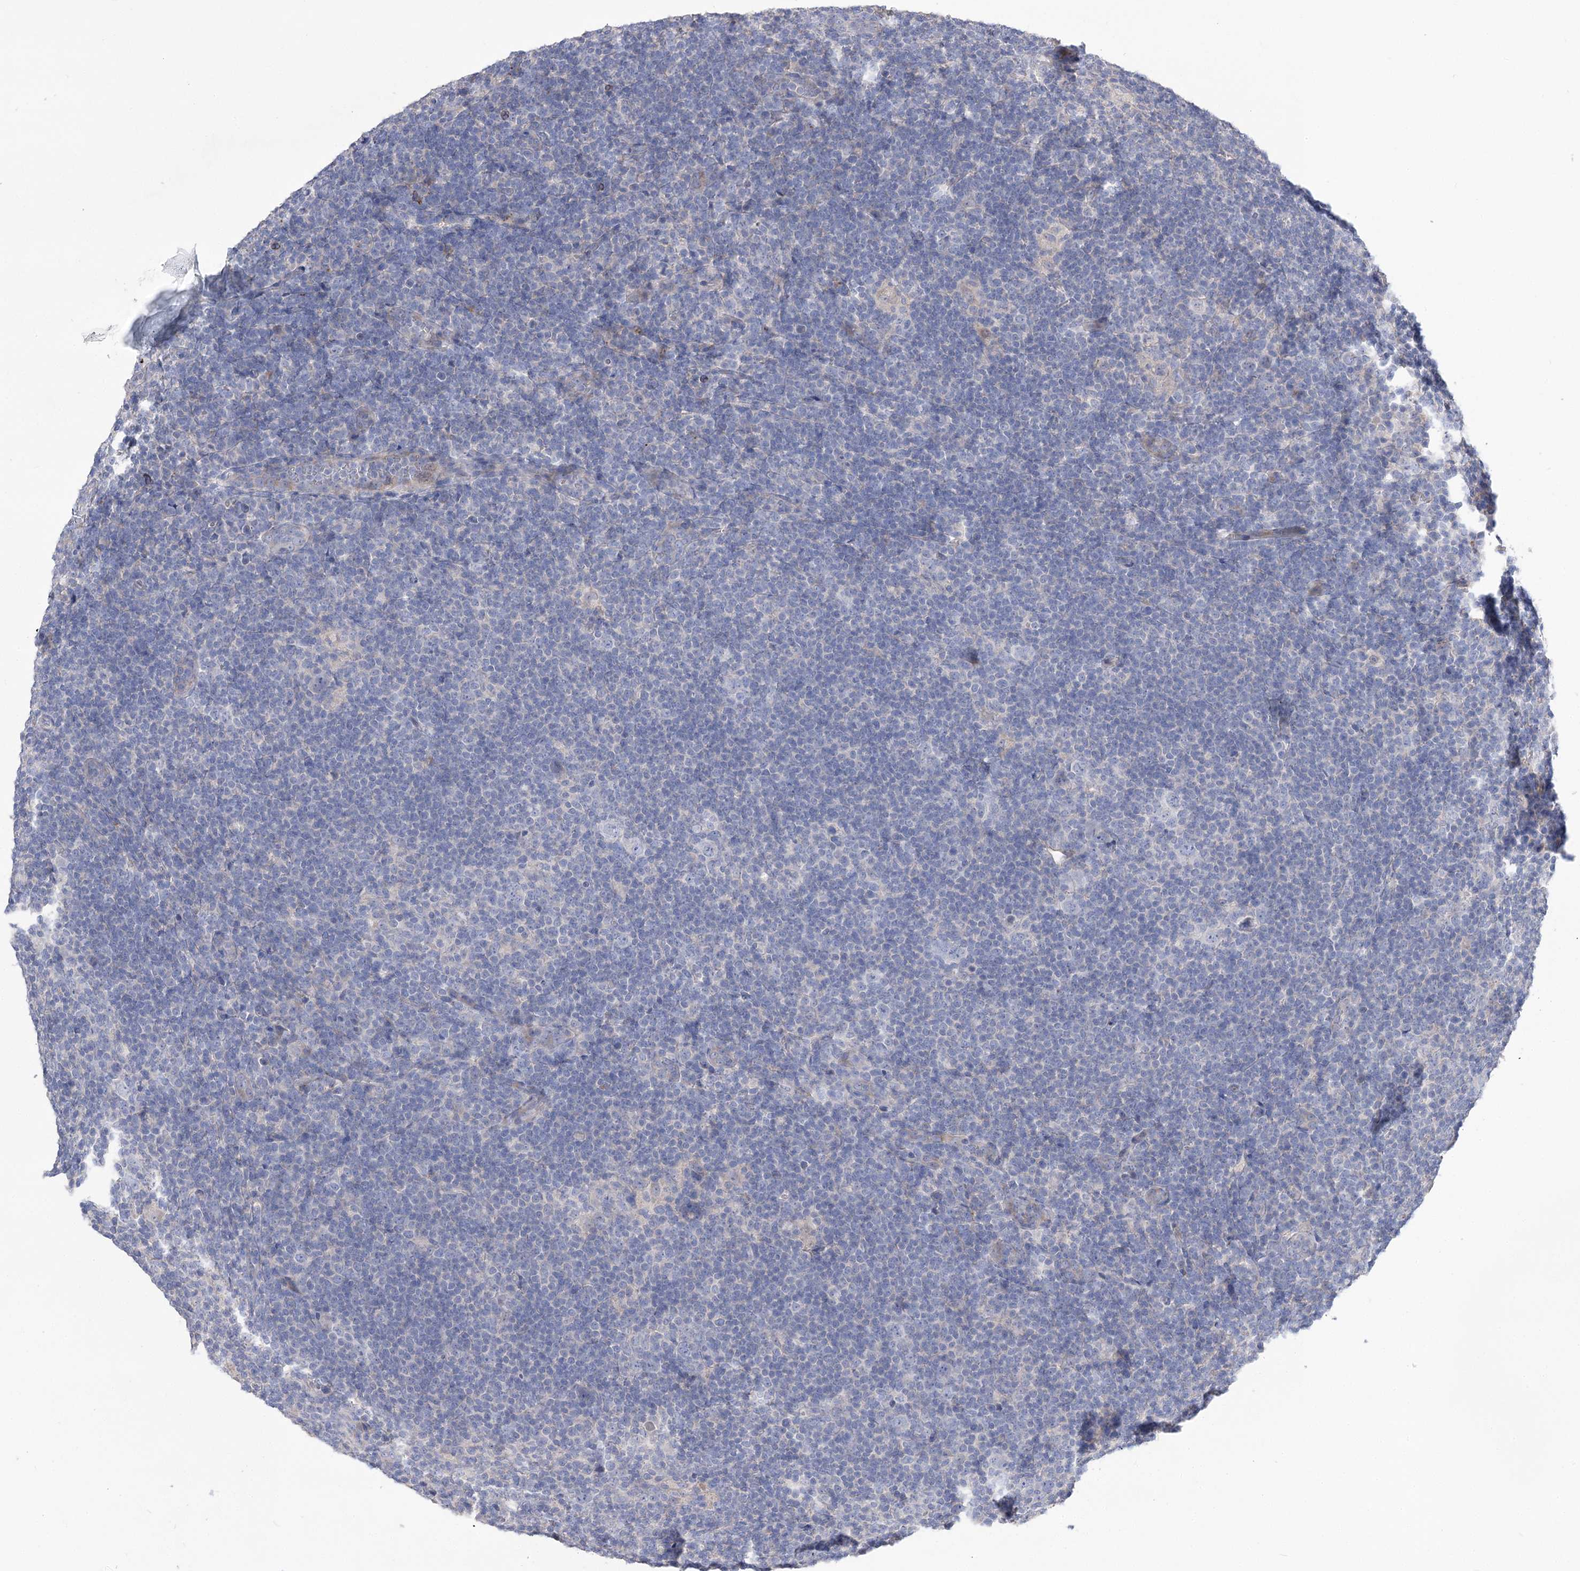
{"staining": {"intensity": "negative", "quantity": "none", "location": "none"}, "tissue": "lymphoma", "cell_type": "Tumor cells", "image_type": "cancer", "snomed": [{"axis": "morphology", "description": "Hodgkin's disease, NOS"}, {"axis": "topography", "description": "Lymph node"}], "caption": "Tumor cells show no significant expression in Hodgkin's disease. (Immunohistochemistry (ihc), brightfield microscopy, high magnification).", "gene": "NRAP", "patient": {"sex": "female", "age": 57}}